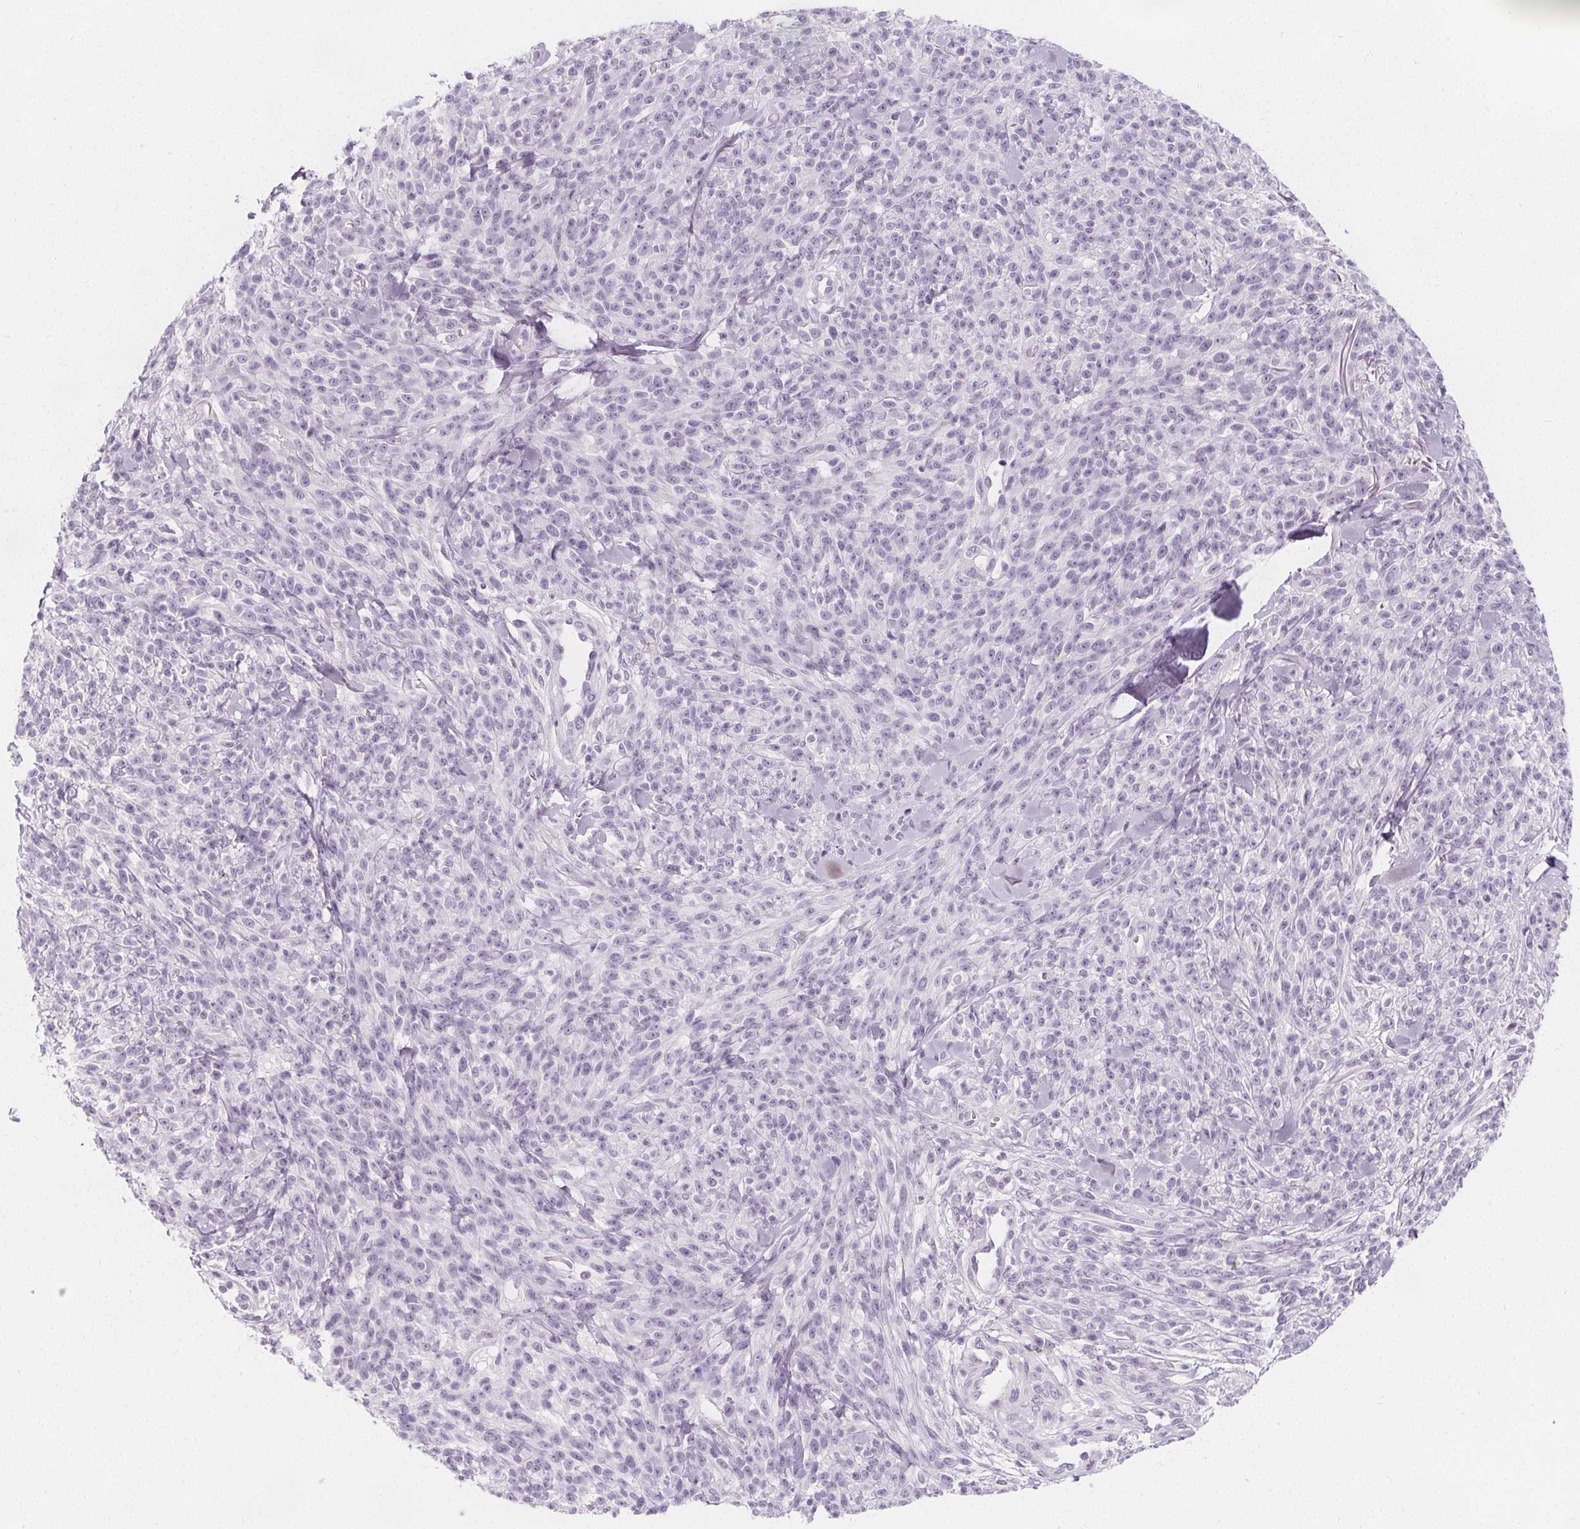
{"staining": {"intensity": "negative", "quantity": "none", "location": "none"}, "tissue": "melanoma", "cell_type": "Tumor cells", "image_type": "cancer", "snomed": [{"axis": "morphology", "description": "Malignant melanoma, NOS"}, {"axis": "topography", "description": "Skin"}, {"axis": "topography", "description": "Skin of trunk"}], "caption": "A histopathology image of malignant melanoma stained for a protein reveals no brown staining in tumor cells. Brightfield microscopy of IHC stained with DAB (brown) and hematoxylin (blue), captured at high magnification.", "gene": "UGP2", "patient": {"sex": "male", "age": 74}}